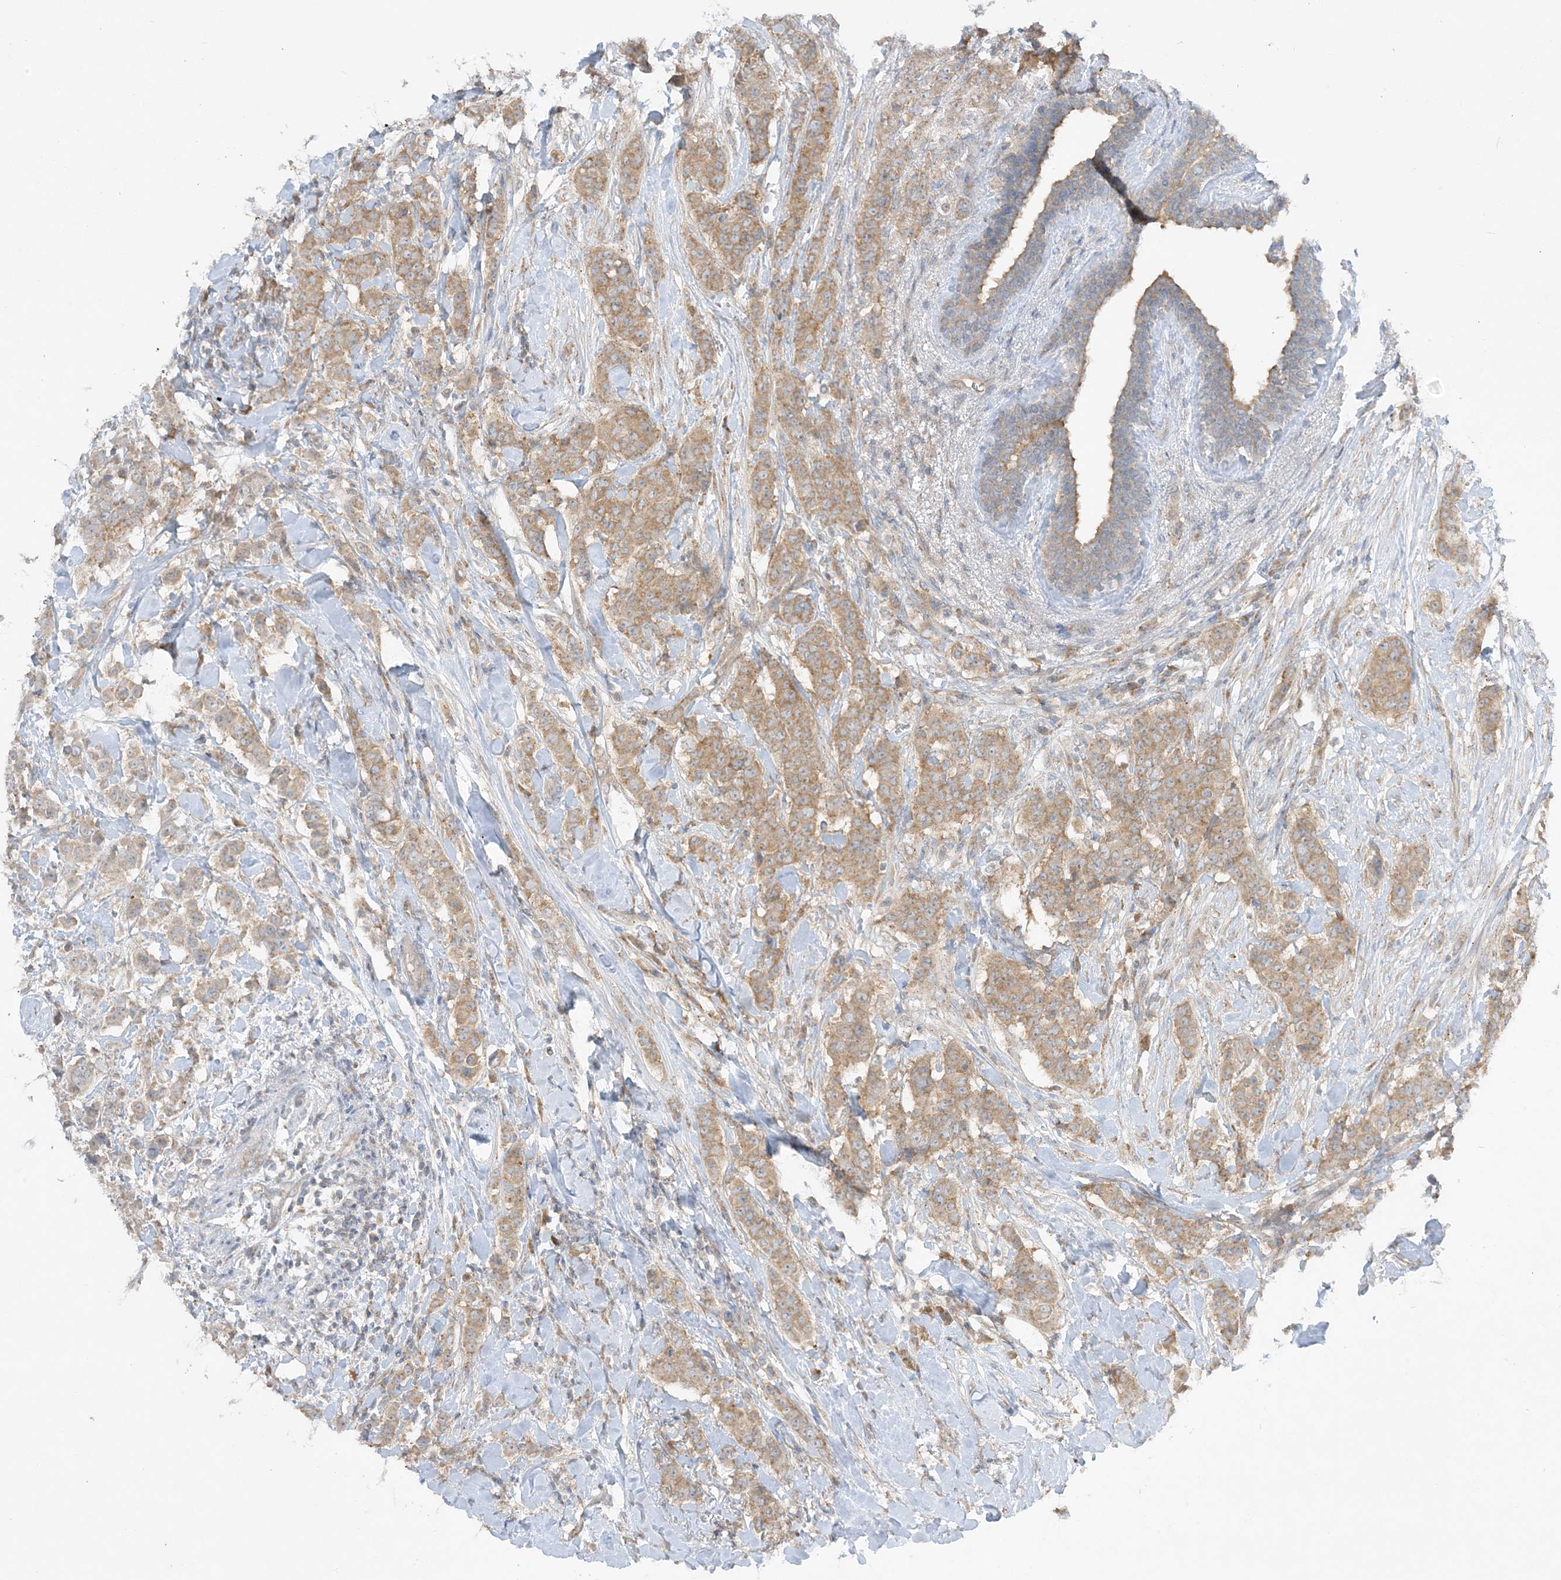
{"staining": {"intensity": "moderate", "quantity": ">75%", "location": "cytoplasmic/membranous"}, "tissue": "breast cancer", "cell_type": "Tumor cells", "image_type": "cancer", "snomed": [{"axis": "morphology", "description": "Duct carcinoma"}, {"axis": "topography", "description": "Breast"}], "caption": "A high-resolution micrograph shows immunohistochemistry (IHC) staining of breast cancer, which displays moderate cytoplasmic/membranous positivity in approximately >75% of tumor cells. (Stains: DAB (3,3'-diaminobenzidine) in brown, nuclei in blue, Microscopy: brightfield microscopy at high magnification).", "gene": "RPP40", "patient": {"sex": "female", "age": 40}}